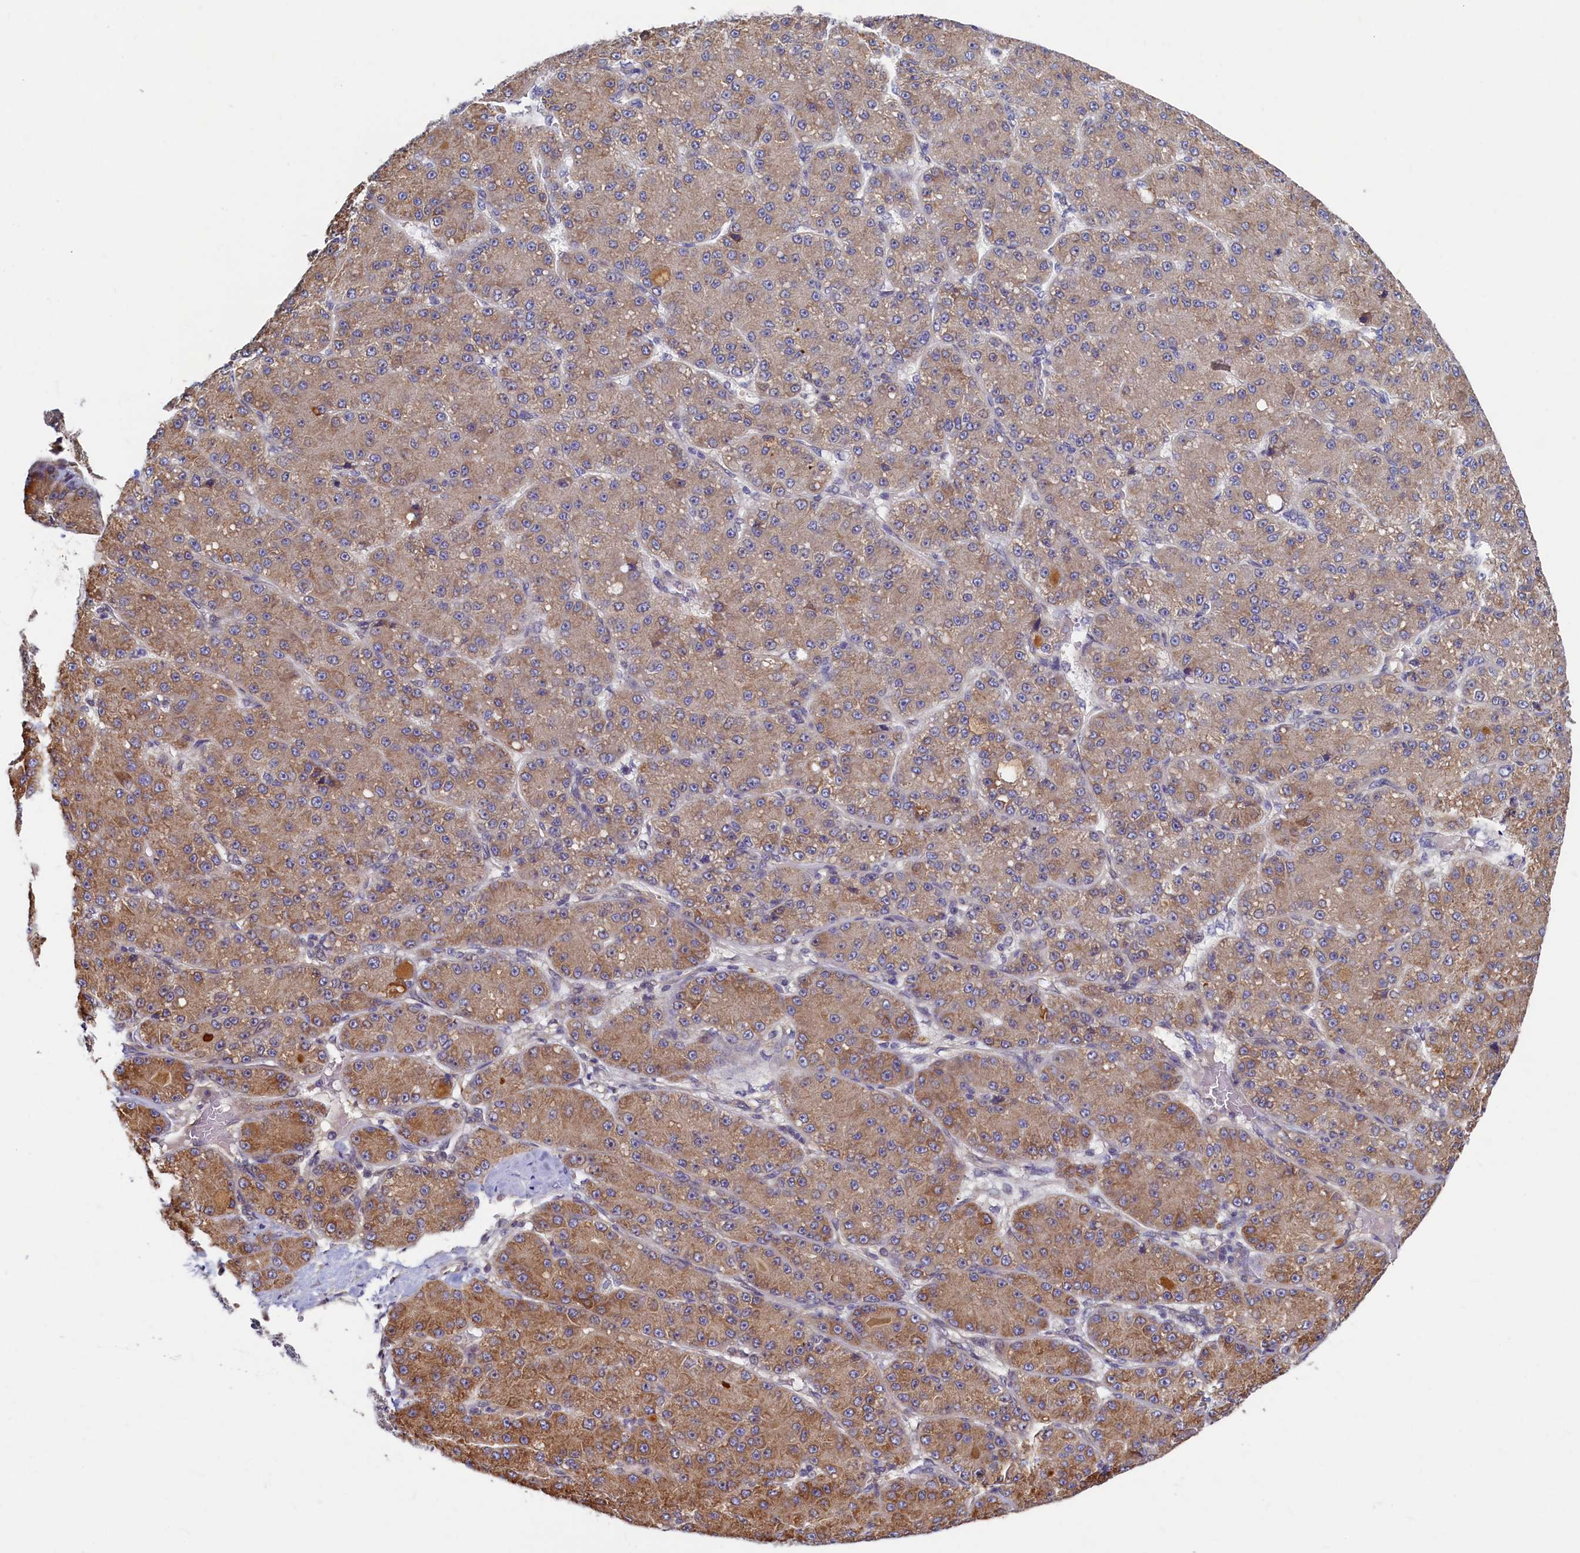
{"staining": {"intensity": "moderate", "quantity": ">75%", "location": "cytoplasmic/membranous"}, "tissue": "liver cancer", "cell_type": "Tumor cells", "image_type": "cancer", "snomed": [{"axis": "morphology", "description": "Carcinoma, Hepatocellular, NOS"}, {"axis": "topography", "description": "Liver"}], "caption": "Hepatocellular carcinoma (liver) was stained to show a protein in brown. There is medium levels of moderate cytoplasmic/membranous expression in approximately >75% of tumor cells.", "gene": "SLC16A14", "patient": {"sex": "male", "age": 67}}